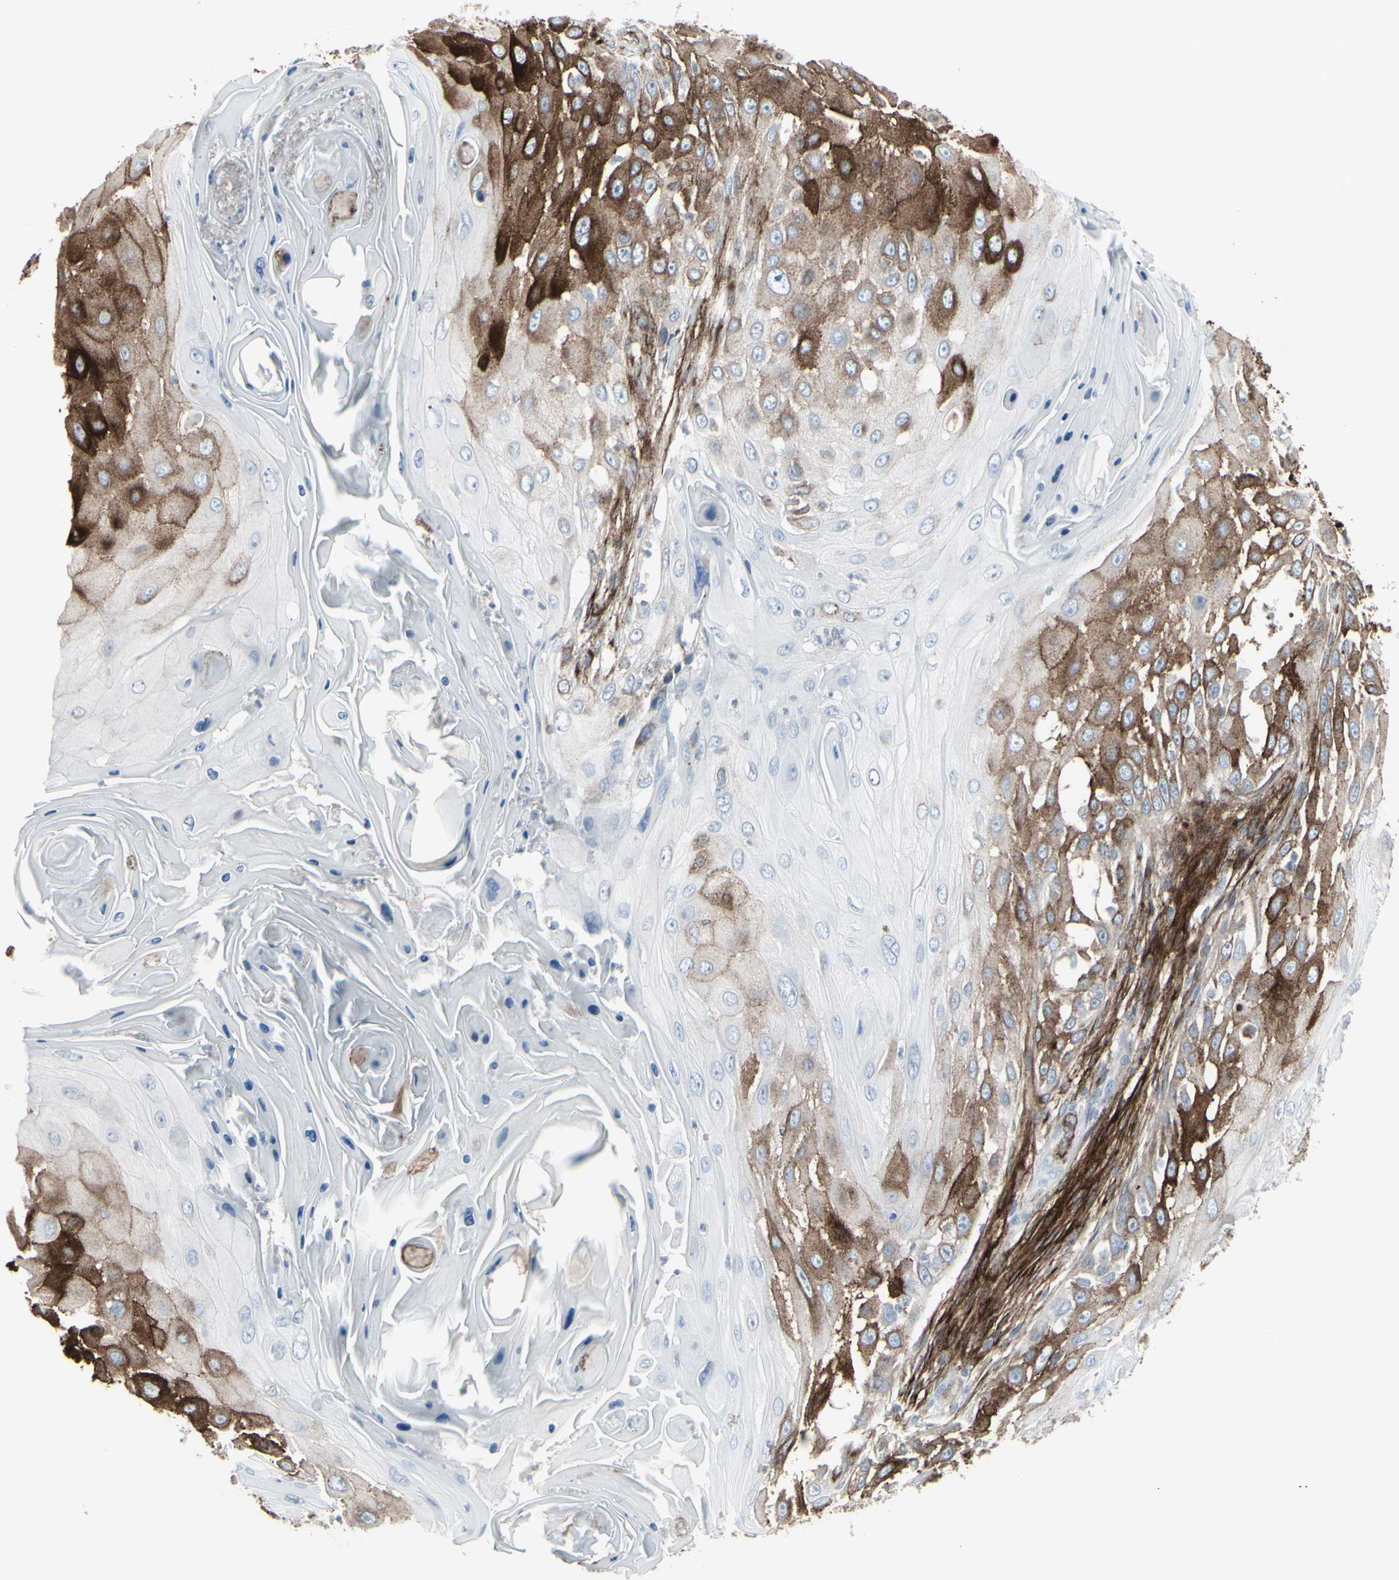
{"staining": {"intensity": "moderate", "quantity": ">75%", "location": "cytoplasmic/membranous"}, "tissue": "skin cancer", "cell_type": "Tumor cells", "image_type": "cancer", "snomed": [{"axis": "morphology", "description": "Squamous cell carcinoma, NOS"}, {"axis": "topography", "description": "Skin"}], "caption": "Immunohistochemistry staining of skin cancer, which demonstrates medium levels of moderate cytoplasmic/membranous staining in about >75% of tumor cells indicating moderate cytoplasmic/membranous protein expression. The staining was performed using DAB (3,3'-diaminobenzidine) (brown) for protein detection and nuclei were counterstained in hematoxylin (blue).", "gene": "GJA1", "patient": {"sex": "female", "age": 44}}